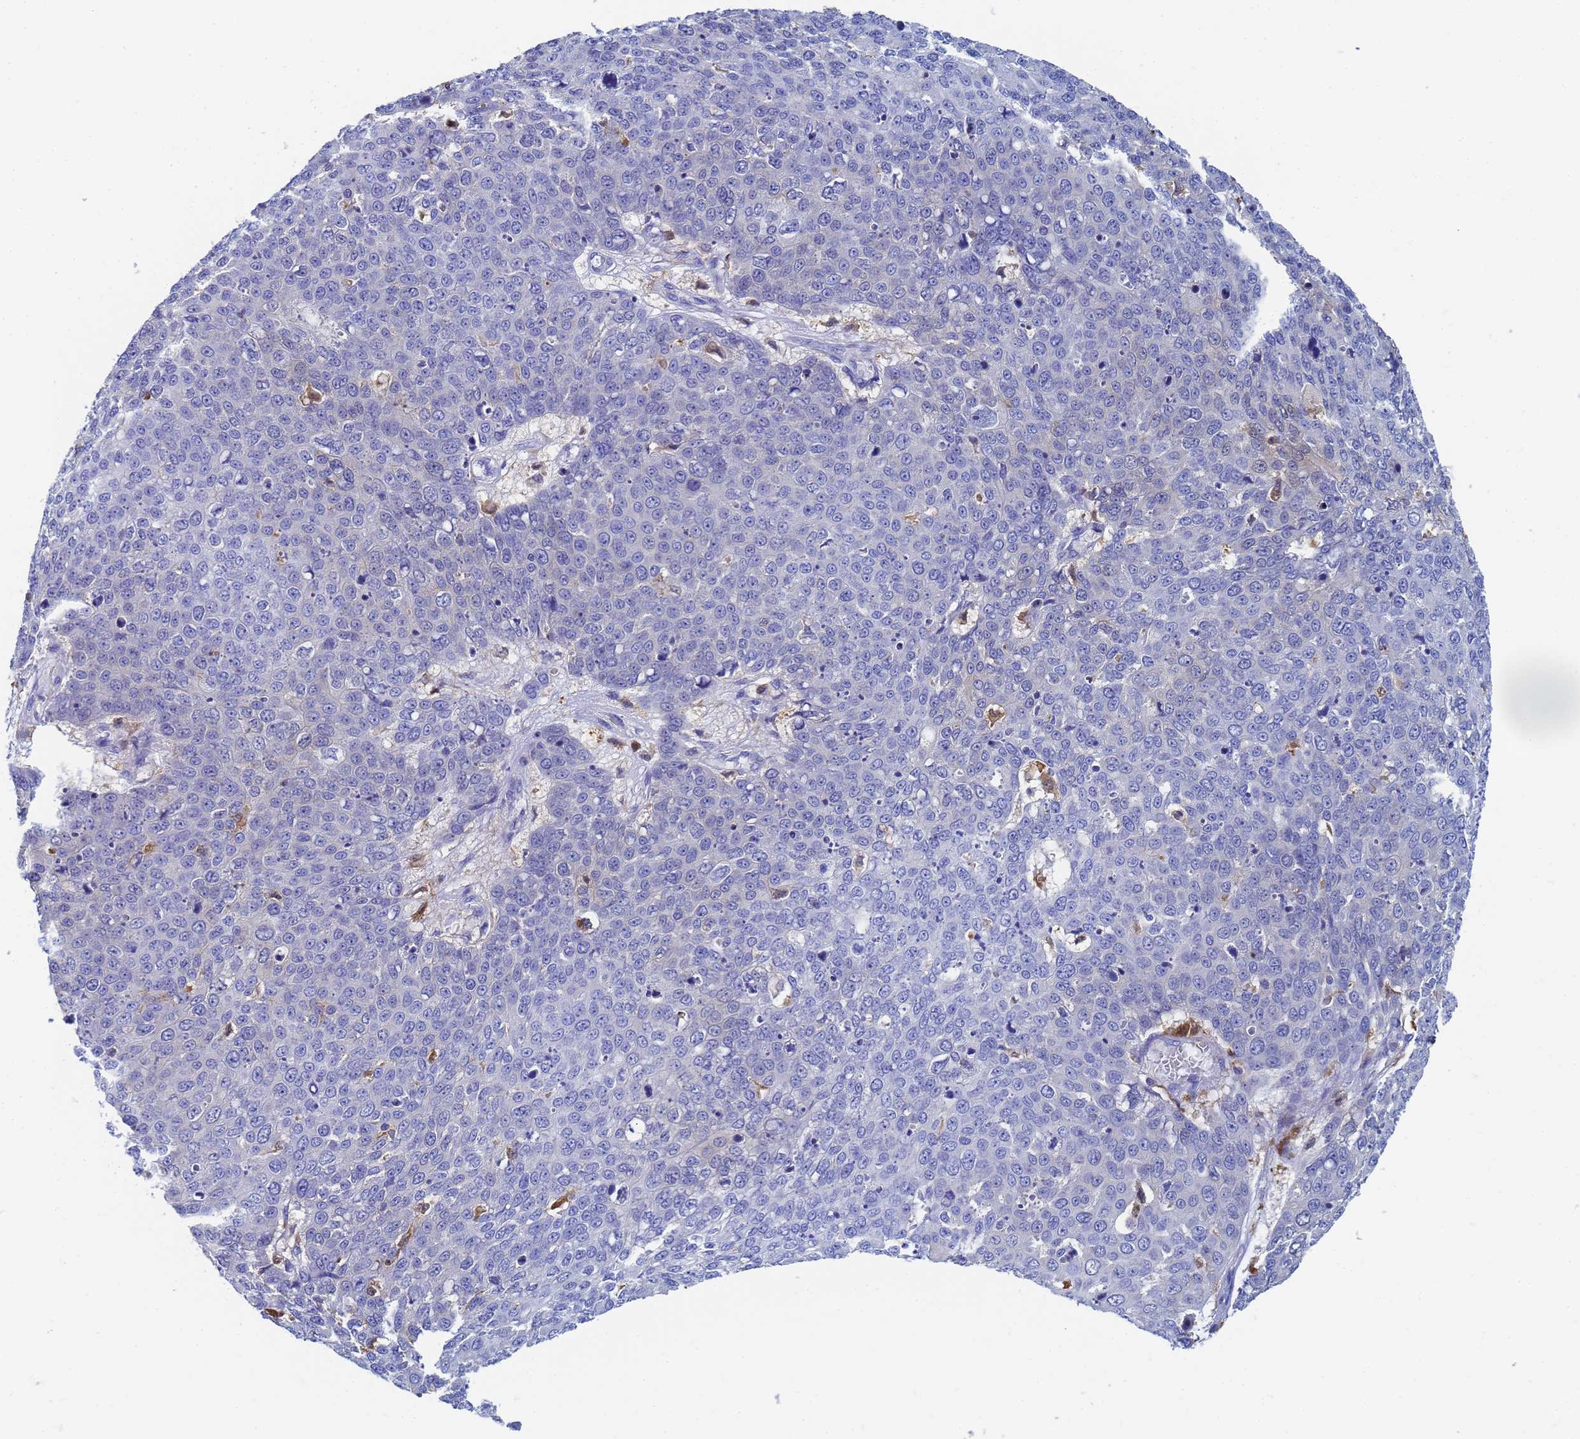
{"staining": {"intensity": "negative", "quantity": "none", "location": "none"}, "tissue": "skin cancer", "cell_type": "Tumor cells", "image_type": "cancer", "snomed": [{"axis": "morphology", "description": "Squamous cell carcinoma, NOS"}, {"axis": "topography", "description": "Skin"}], "caption": "A high-resolution micrograph shows immunohistochemistry staining of skin squamous cell carcinoma, which demonstrates no significant expression in tumor cells.", "gene": "GCHFR", "patient": {"sex": "male", "age": 71}}